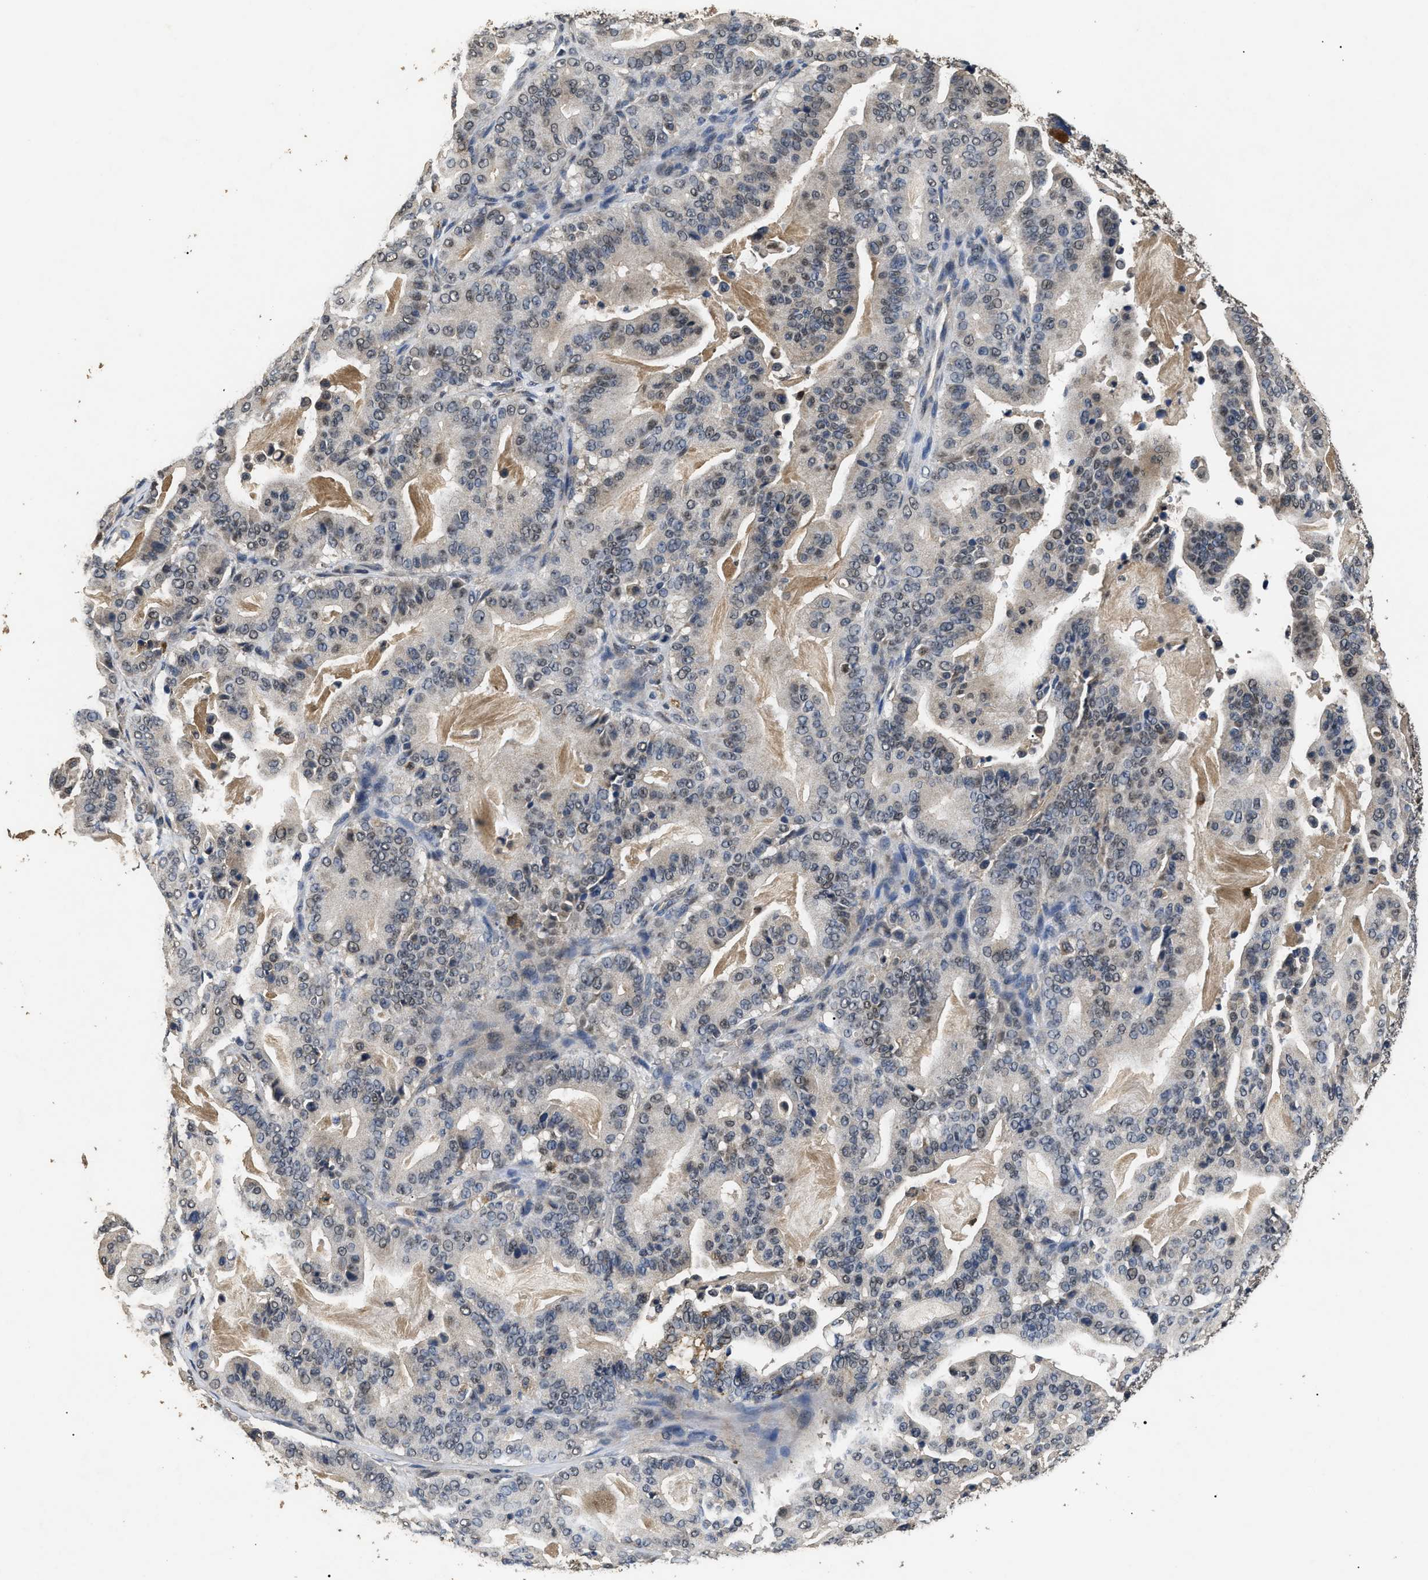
{"staining": {"intensity": "weak", "quantity": "<25%", "location": "nuclear"}, "tissue": "pancreatic cancer", "cell_type": "Tumor cells", "image_type": "cancer", "snomed": [{"axis": "morphology", "description": "Adenocarcinoma, NOS"}, {"axis": "topography", "description": "Pancreas"}], "caption": "Tumor cells are negative for protein expression in human pancreatic cancer.", "gene": "ANP32E", "patient": {"sex": "male", "age": 63}}